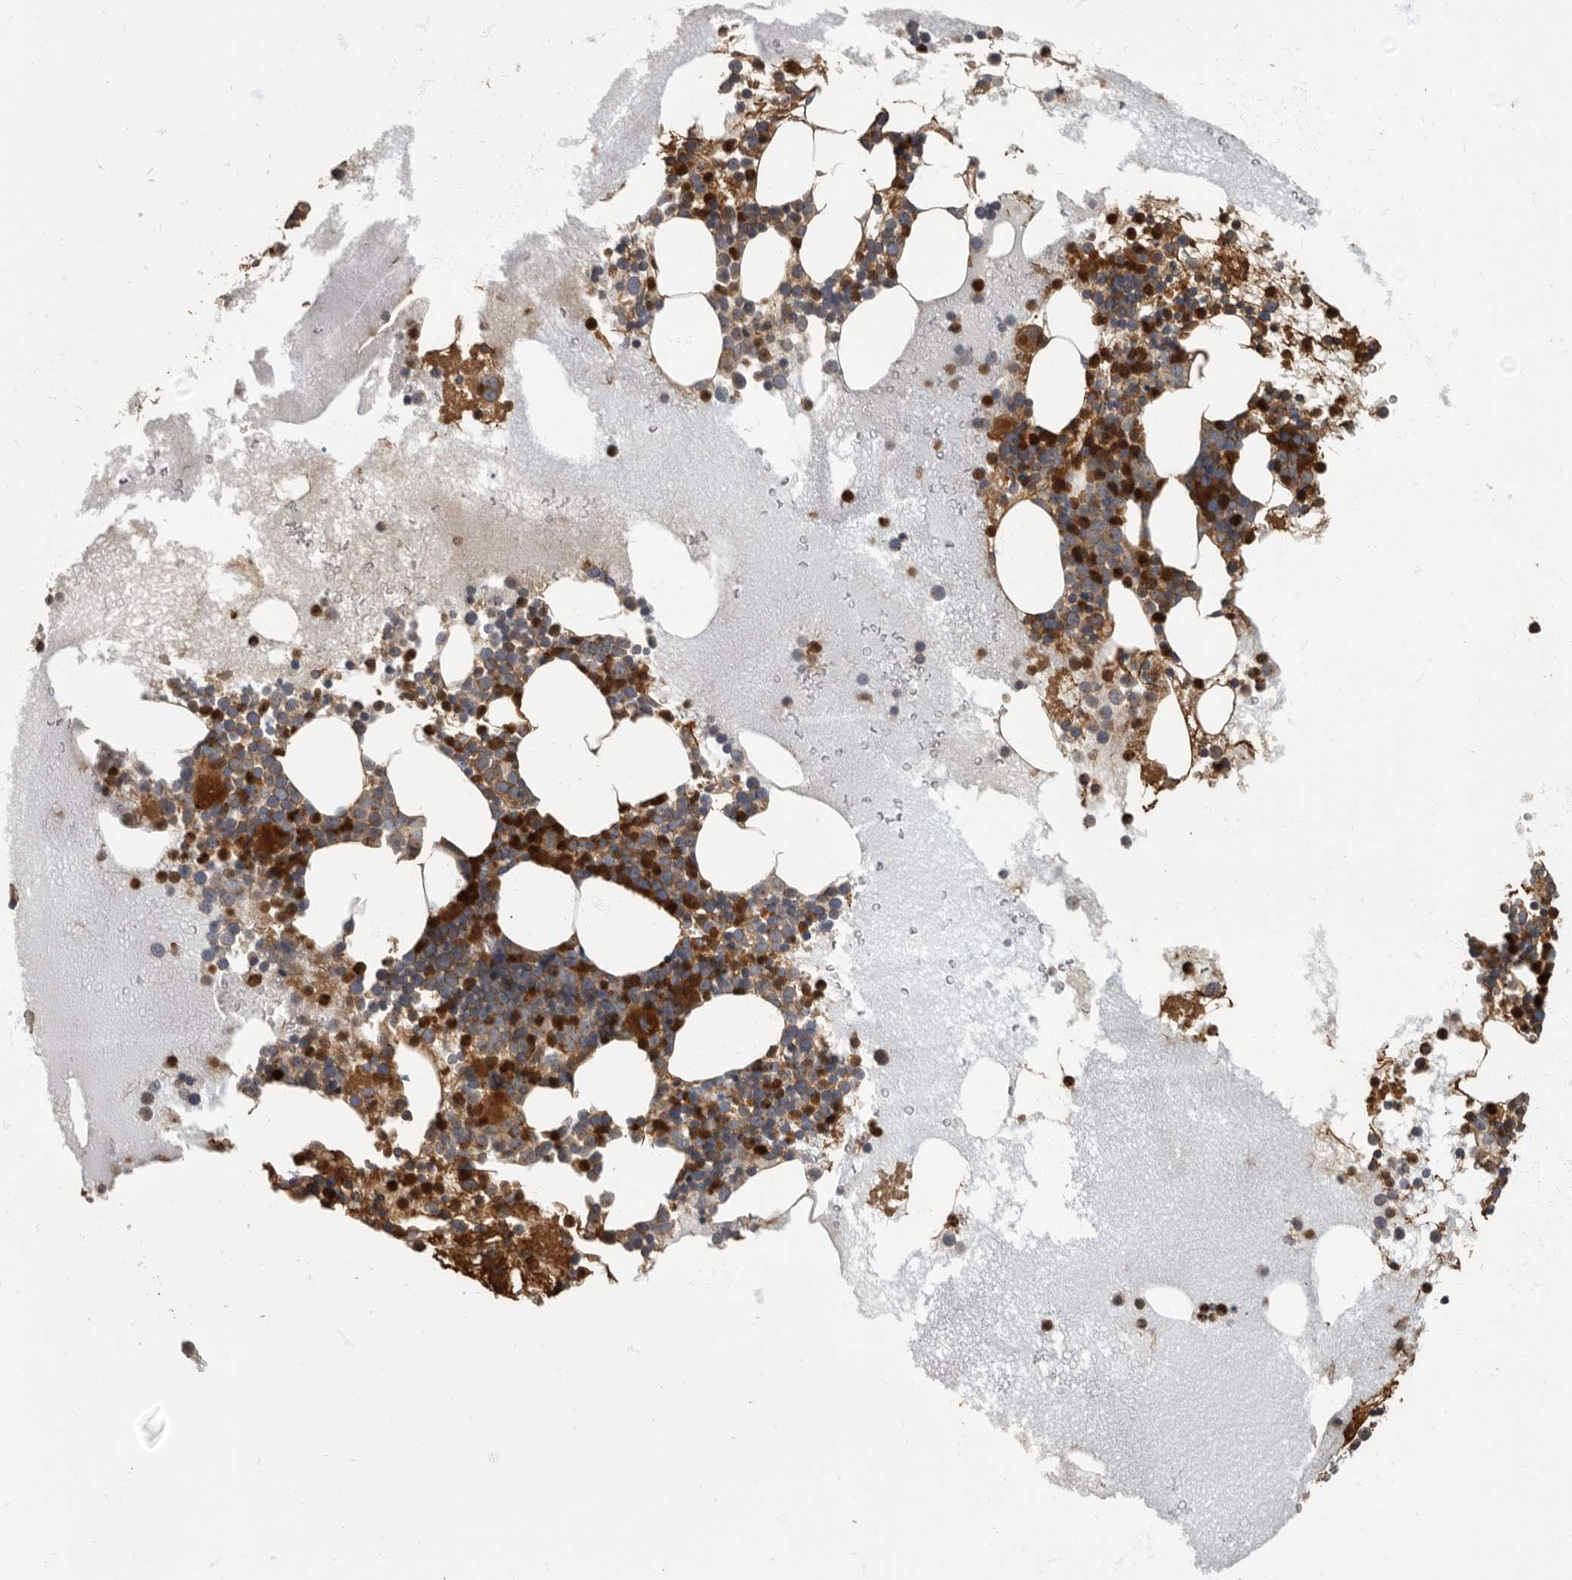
{"staining": {"intensity": "strong", "quantity": "25%-75%", "location": "cytoplasmic/membranous,nuclear"}, "tissue": "bone marrow", "cell_type": "Hematopoietic cells", "image_type": "normal", "snomed": [{"axis": "morphology", "description": "Normal tissue, NOS"}, {"axis": "morphology", "description": "Inflammation, NOS"}, {"axis": "topography", "description": "Bone marrow"}], "caption": "A histopathology image of human bone marrow stained for a protein displays strong cytoplasmic/membranous,nuclear brown staining in hematopoietic cells.", "gene": "DAAM1", "patient": {"sex": "female", "age": 45}}